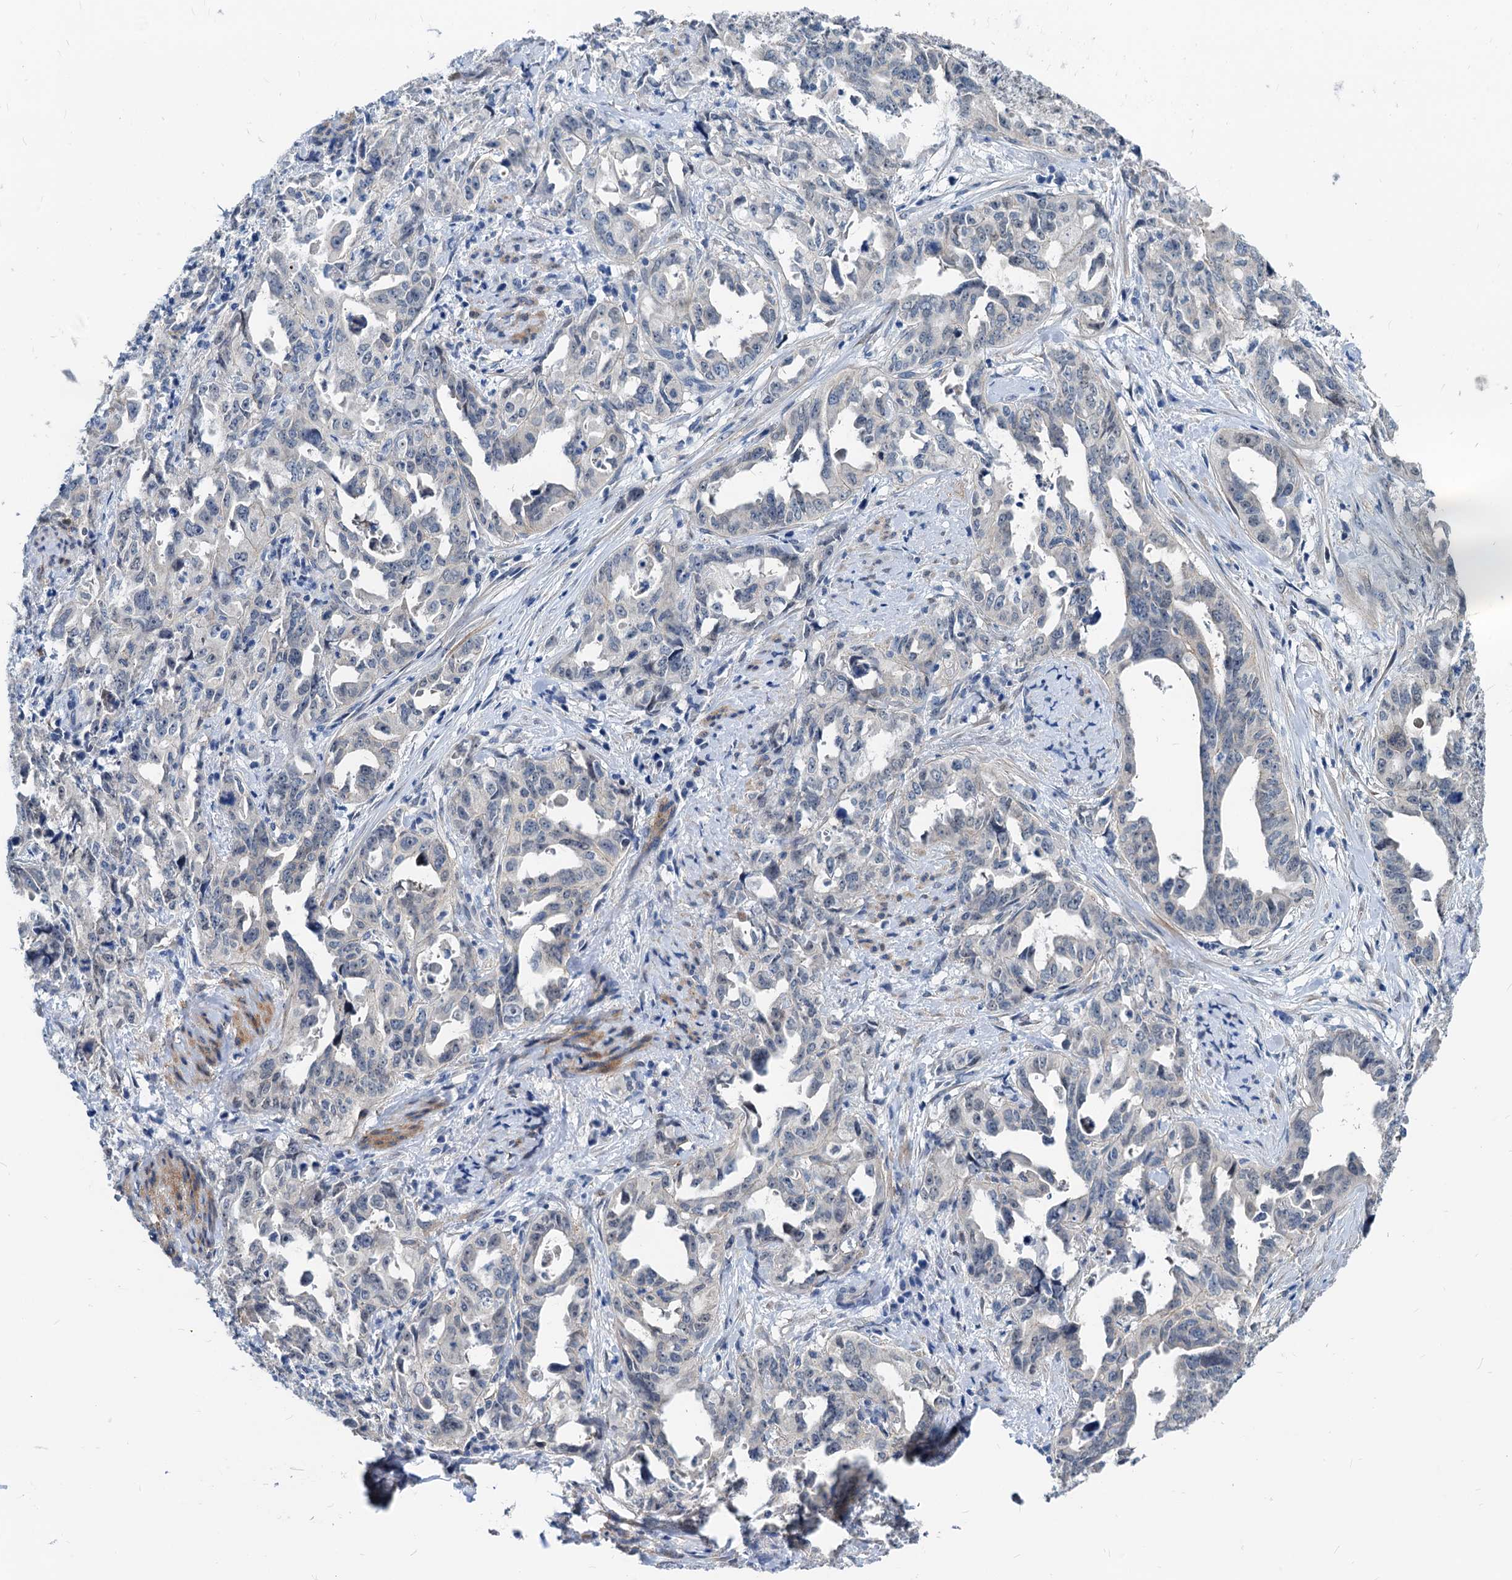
{"staining": {"intensity": "negative", "quantity": "none", "location": "none"}, "tissue": "endometrial cancer", "cell_type": "Tumor cells", "image_type": "cancer", "snomed": [{"axis": "morphology", "description": "Adenocarcinoma, NOS"}, {"axis": "topography", "description": "Endometrium"}], "caption": "IHC histopathology image of neoplastic tissue: endometrial cancer stained with DAB (3,3'-diaminobenzidine) reveals no significant protein staining in tumor cells.", "gene": "HSF2", "patient": {"sex": "female", "age": 65}}